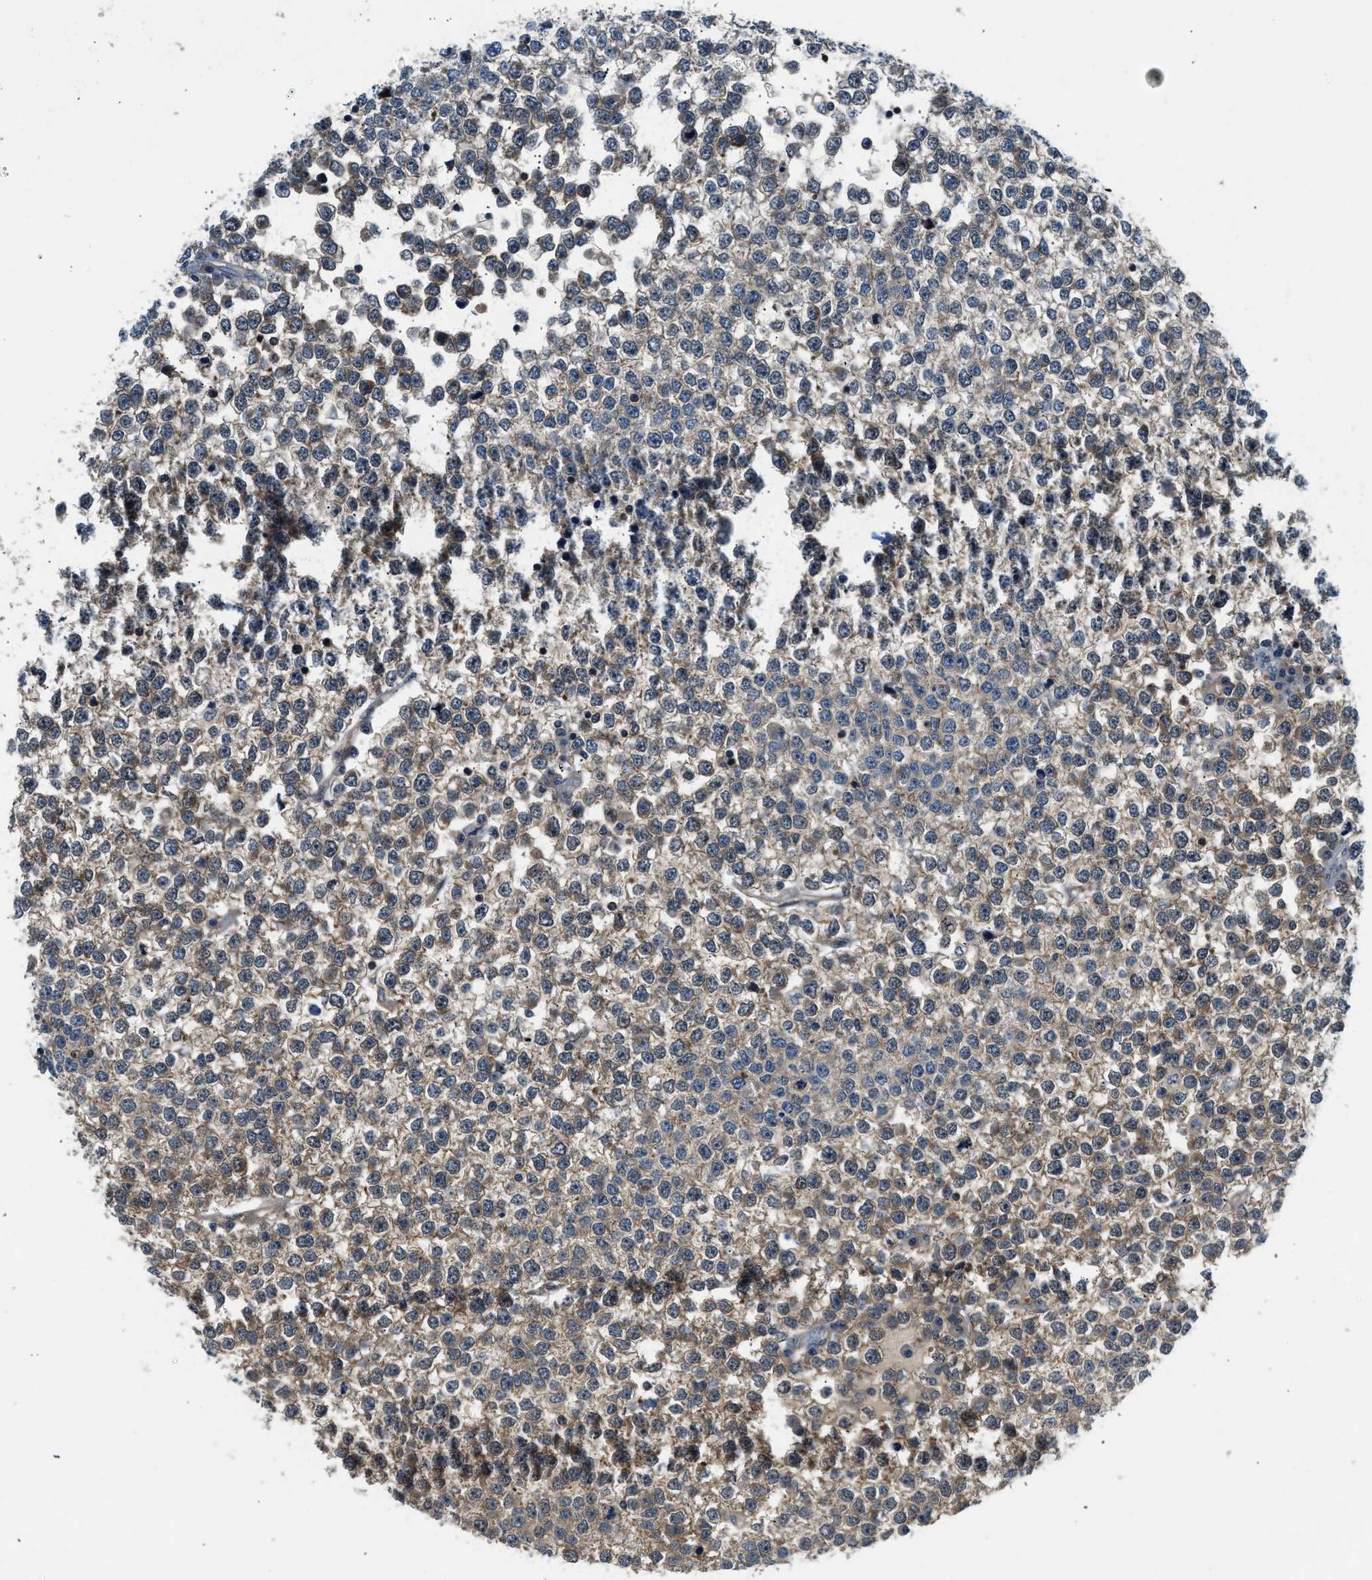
{"staining": {"intensity": "weak", "quantity": "25%-75%", "location": "cytoplasmic/membranous"}, "tissue": "testis cancer", "cell_type": "Tumor cells", "image_type": "cancer", "snomed": [{"axis": "morphology", "description": "Seminoma, NOS"}, {"axis": "topography", "description": "Testis"}], "caption": "Testis cancer (seminoma) tissue exhibits weak cytoplasmic/membranous staining in approximately 25%-75% of tumor cells", "gene": "CBLB", "patient": {"sex": "male", "age": 65}}